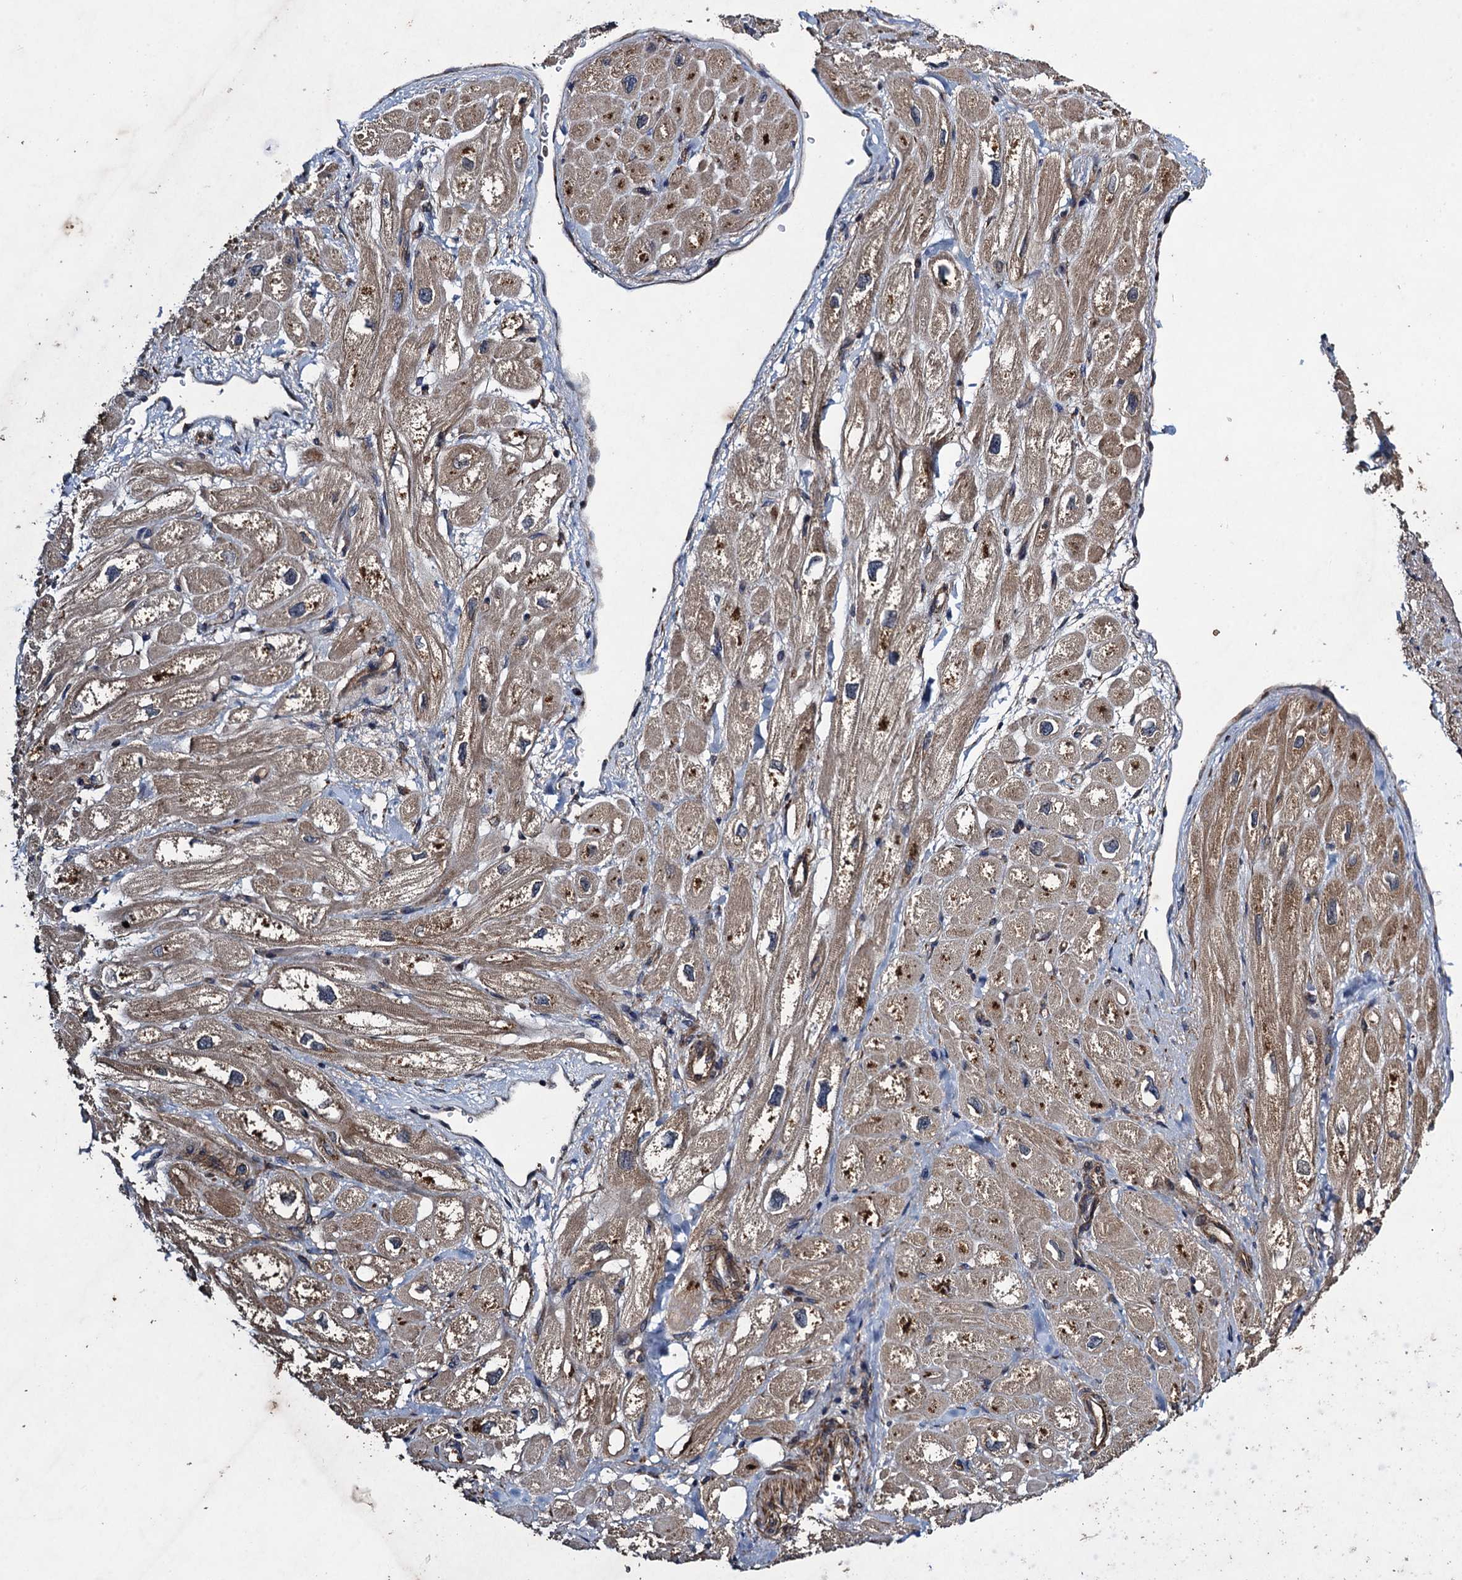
{"staining": {"intensity": "moderate", "quantity": "25%-75%", "location": "cytoplasmic/membranous"}, "tissue": "heart muscle", "cell_type": "Cardiomyocytes", "image_type": "normal", "snomed": [{"axis": "morphology", "description": "Normal tissue, NOS"}, {"axis": "topography", "description": "Heart"}], "caption": "Protein staining of normal heart muscle reveals moderate cytoplasmic/membranous expression in approximately 25%-75% of cardiomyocytes. (DAB IHC, brown staining for protein, blue staining for nuclei).", "gene": "CNTN5", "patient": {"sex": "male", "age": 65}}